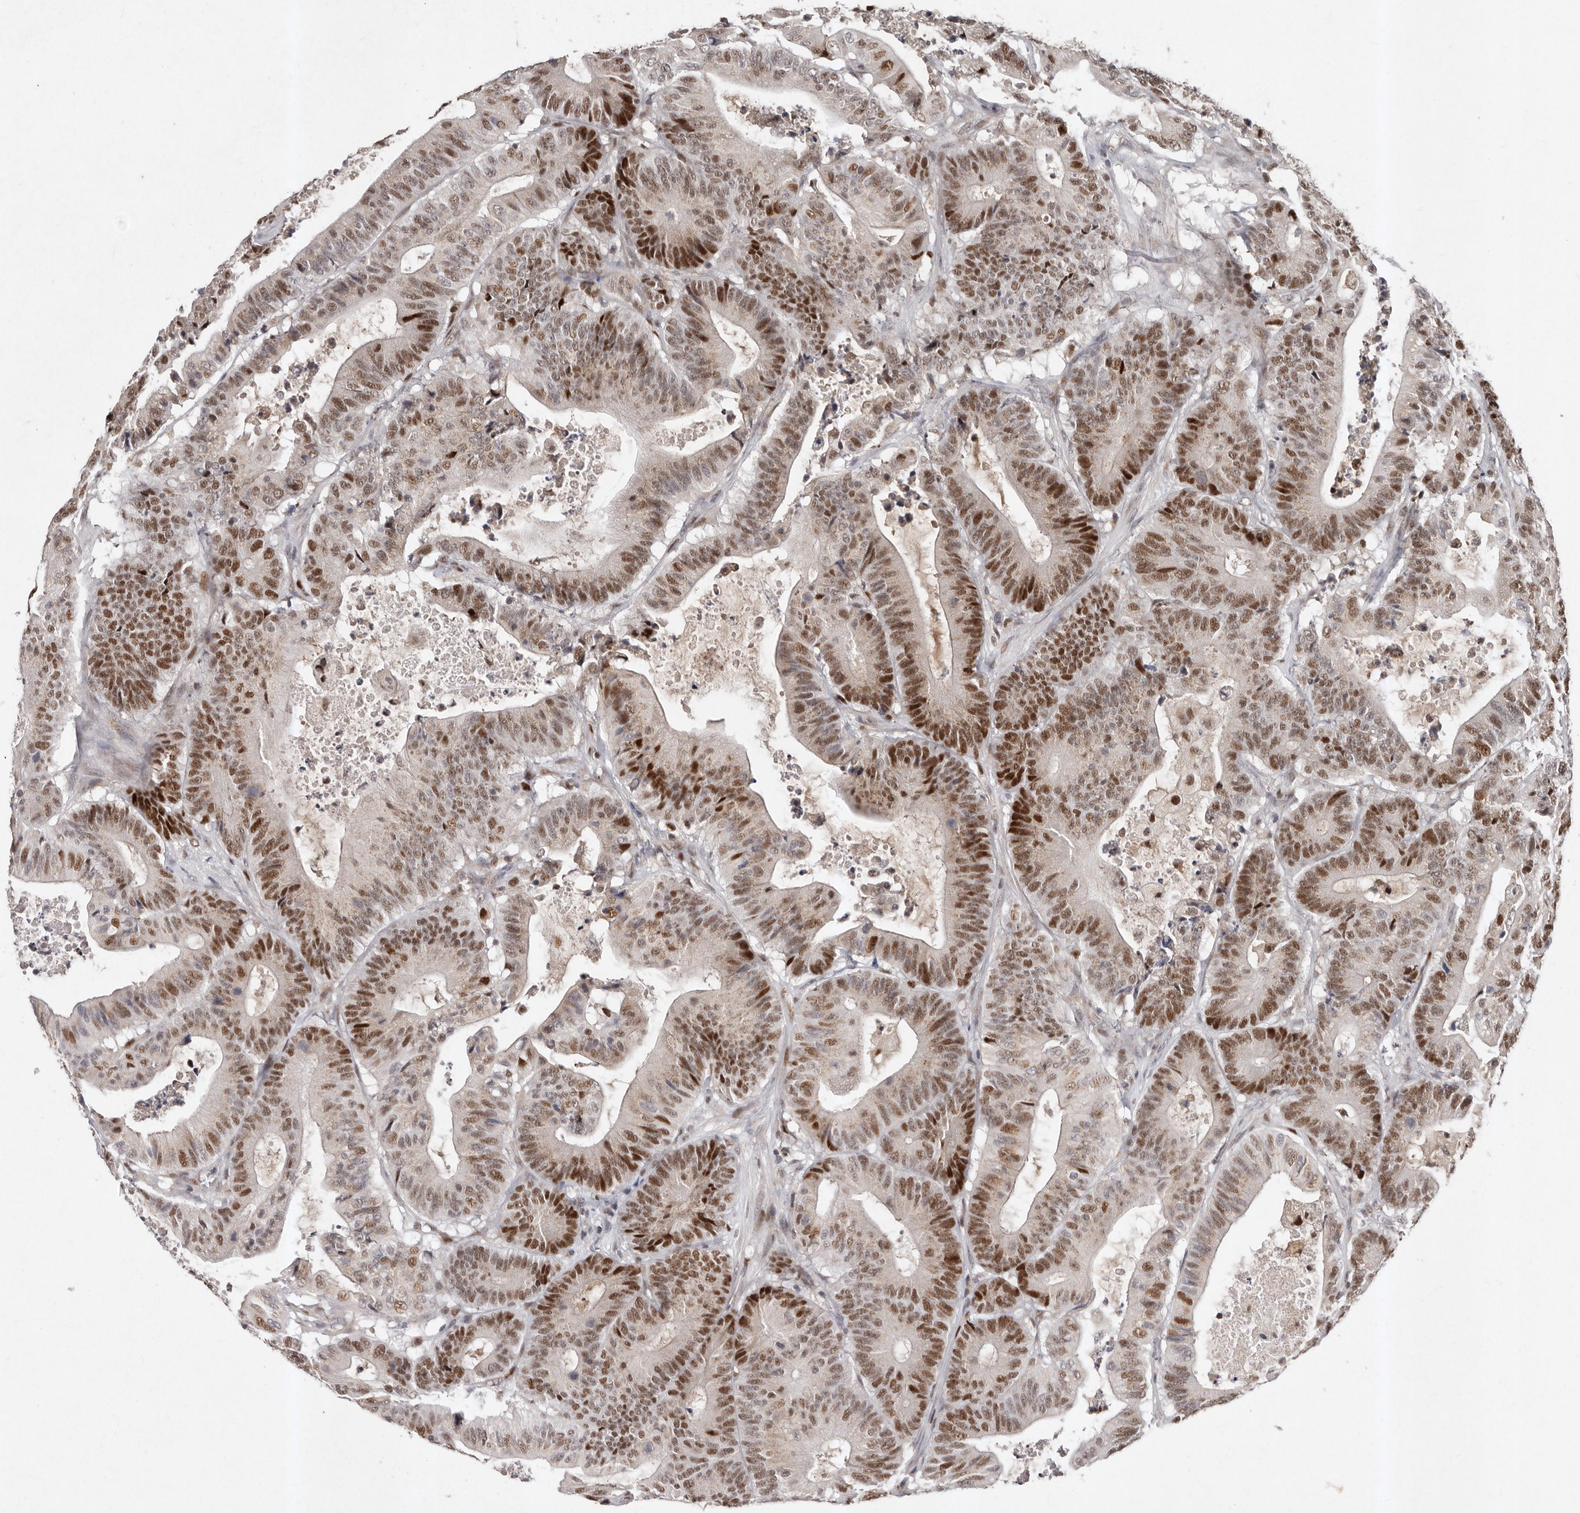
{"staining": {"intensity": "moderate", "quantity": ">75%", "location": "nuclear"}, "tissue": "colorectal cancer", "cell_type": "Tumor cells", "image_type": "cancer", "snomed": [{"axis": "morphology", "description": "Adenocarcinoma, NOS"}, {"axis": "topography", "description": "Colon"}], "caption": "Immunohistochemistry (DAB) staining of adenocarcinoma (colorectal) demonstrates moderate nuclear protein staining in approximately >75% of tumor cells. The staining was performed using DAB (3,3'-diaminobenzidine) to visualize the protein expression in brown, while the nuclei were stained in blue with hematoxylin (Magnification: 20x).", "gene": "KLF7", "patient": {"sex": "female", "age": 84}}